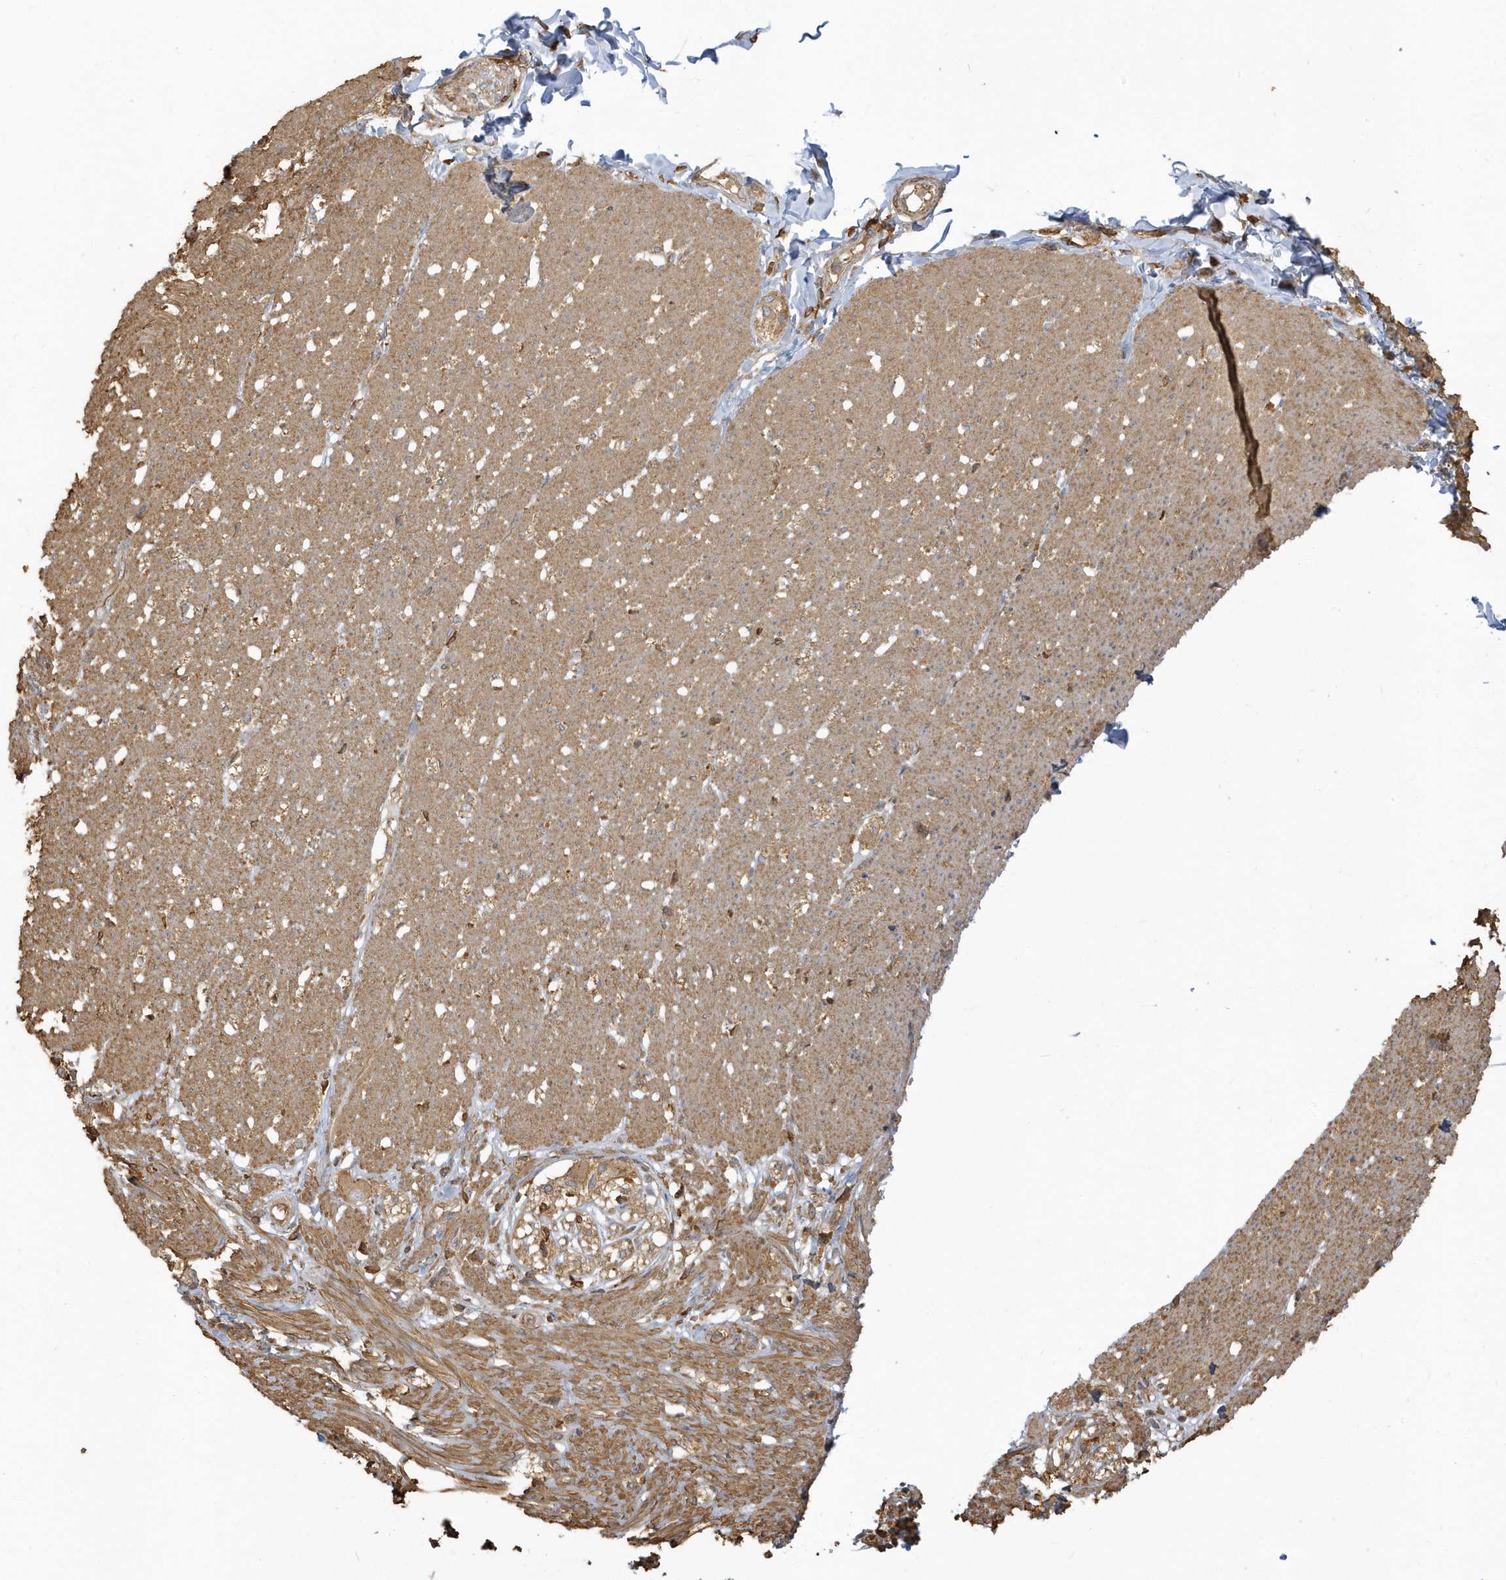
{"staining": {"intensity": "moderate", "quantity": ">75%", "location": "cytoplasmic/membranous"}, "tissue": "smooth muscle", "cell_type": "Smooth muscle cells", "image_type": "normal", "snomed": [{"axis": "morphology", "description": "Normal tissue, NOS"}, {"axis": "morphology", "description": "Adenocarcinoma, NOS"}, {"axis": "topography", "description": "Colon"}, {"axis": "topography", "description": "Peripheral nerve tissue"}], "caption": "Unremarkable smooth muscle exhibits moderate cytoplasmic/membranous staining in approximately >75% of smooth muscle cells, visualized by immunohistochemistry.", "gene": "ZBTB8A", "patient": {"sex": "male", "age": 14}}